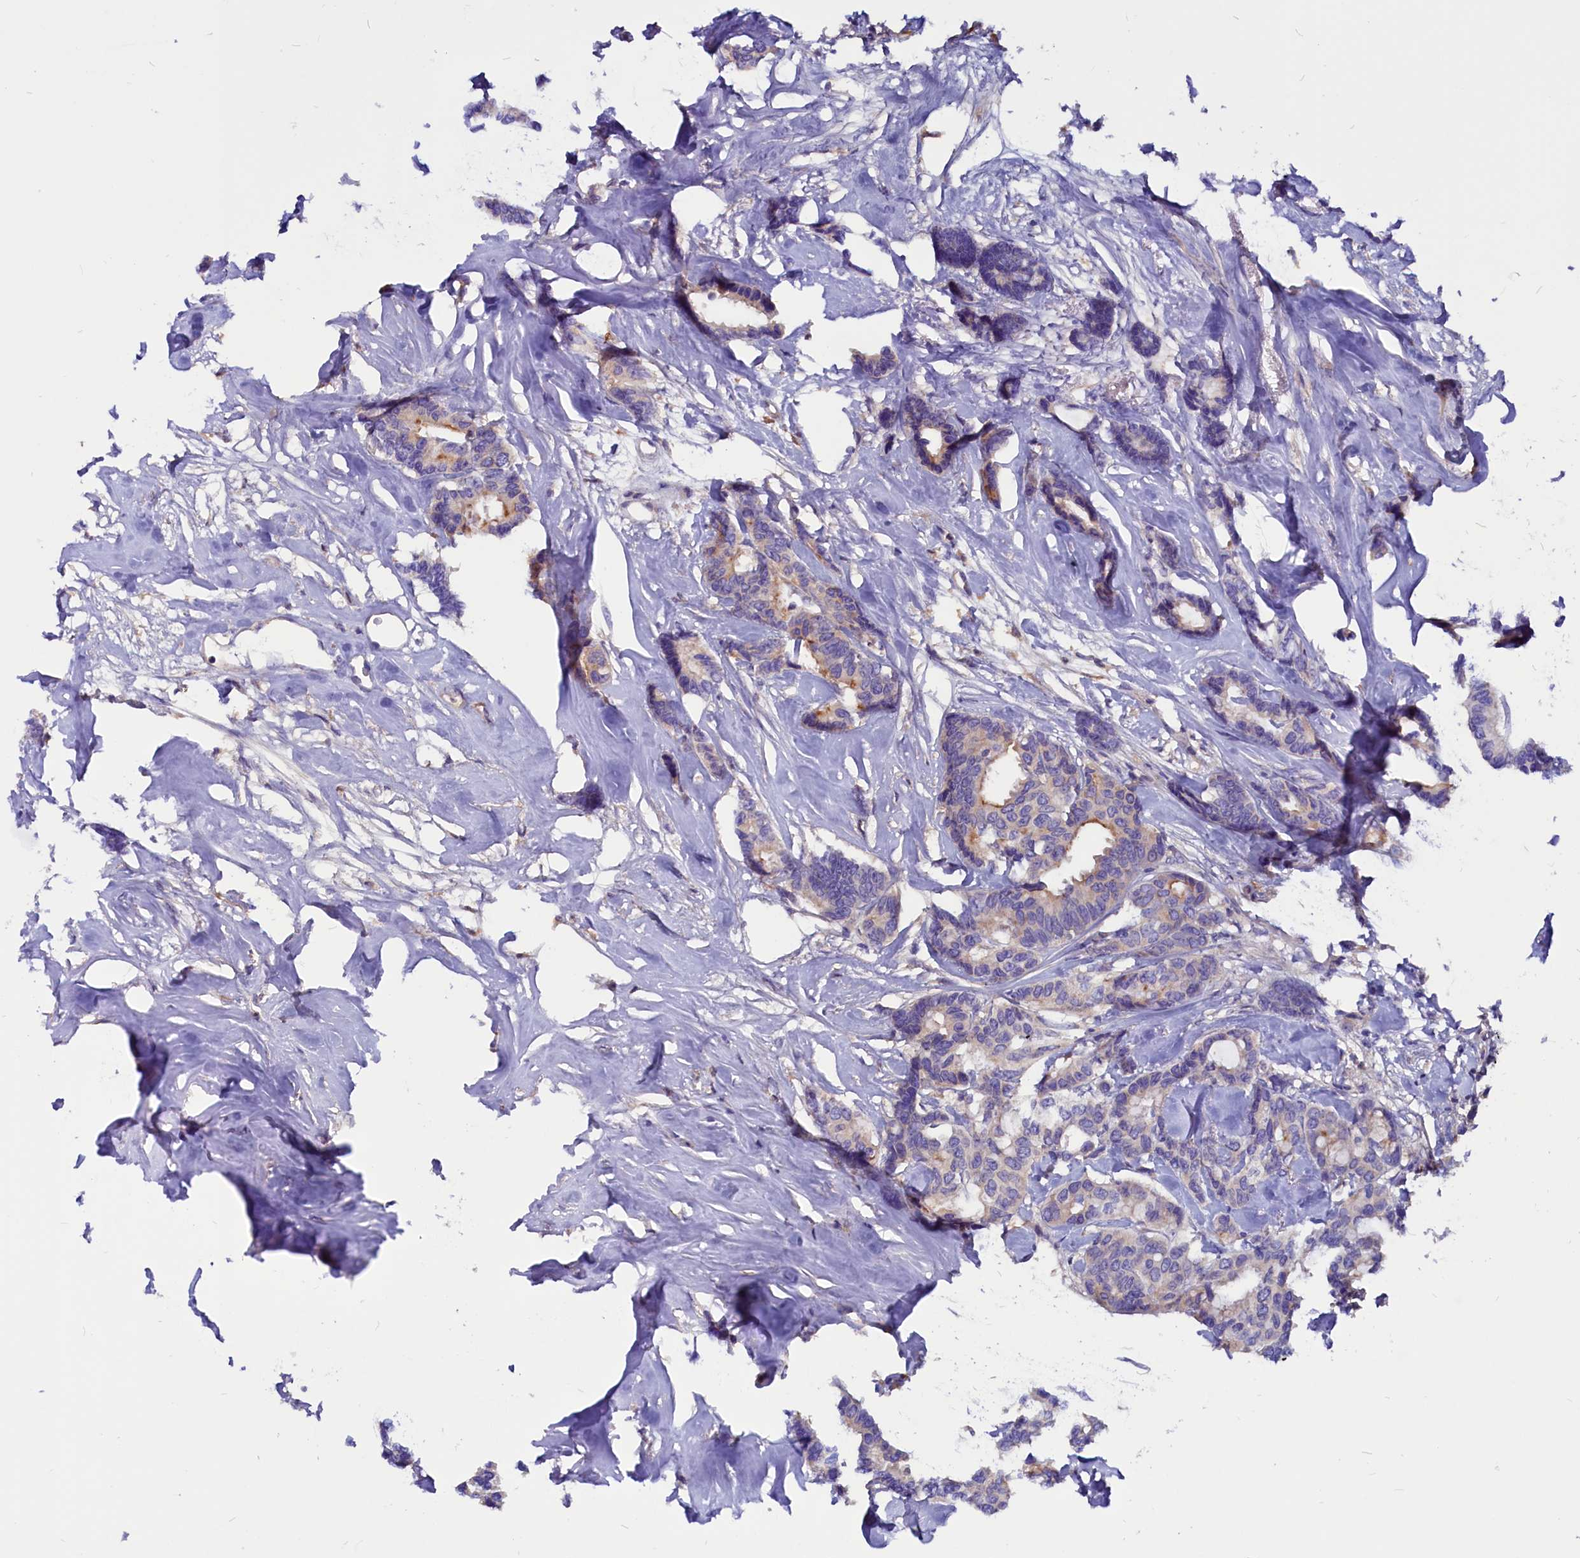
{"staining": {"intensity": "moderate", "quantity": "<25%", "location": "cytoplasmic/membranous"}, "tissue": "breast cancer", "cell_type": "Tumor cells", "image_type": "cancer", "snomed": [{"axis": "morphology", "description": "Duct carcinoma"}, {"axis": "topography", "description": "Breast"}], "caption": "Immunohistochemical staining of breast intraductal carcinoma displays low levels of moderate cytoplasmic/membranous protein staining in approximately <25% of tumor cells. Nuclei are stained in blue.", "gene": "CCBE1", "patient": {"sex": "female", "age": 87}}